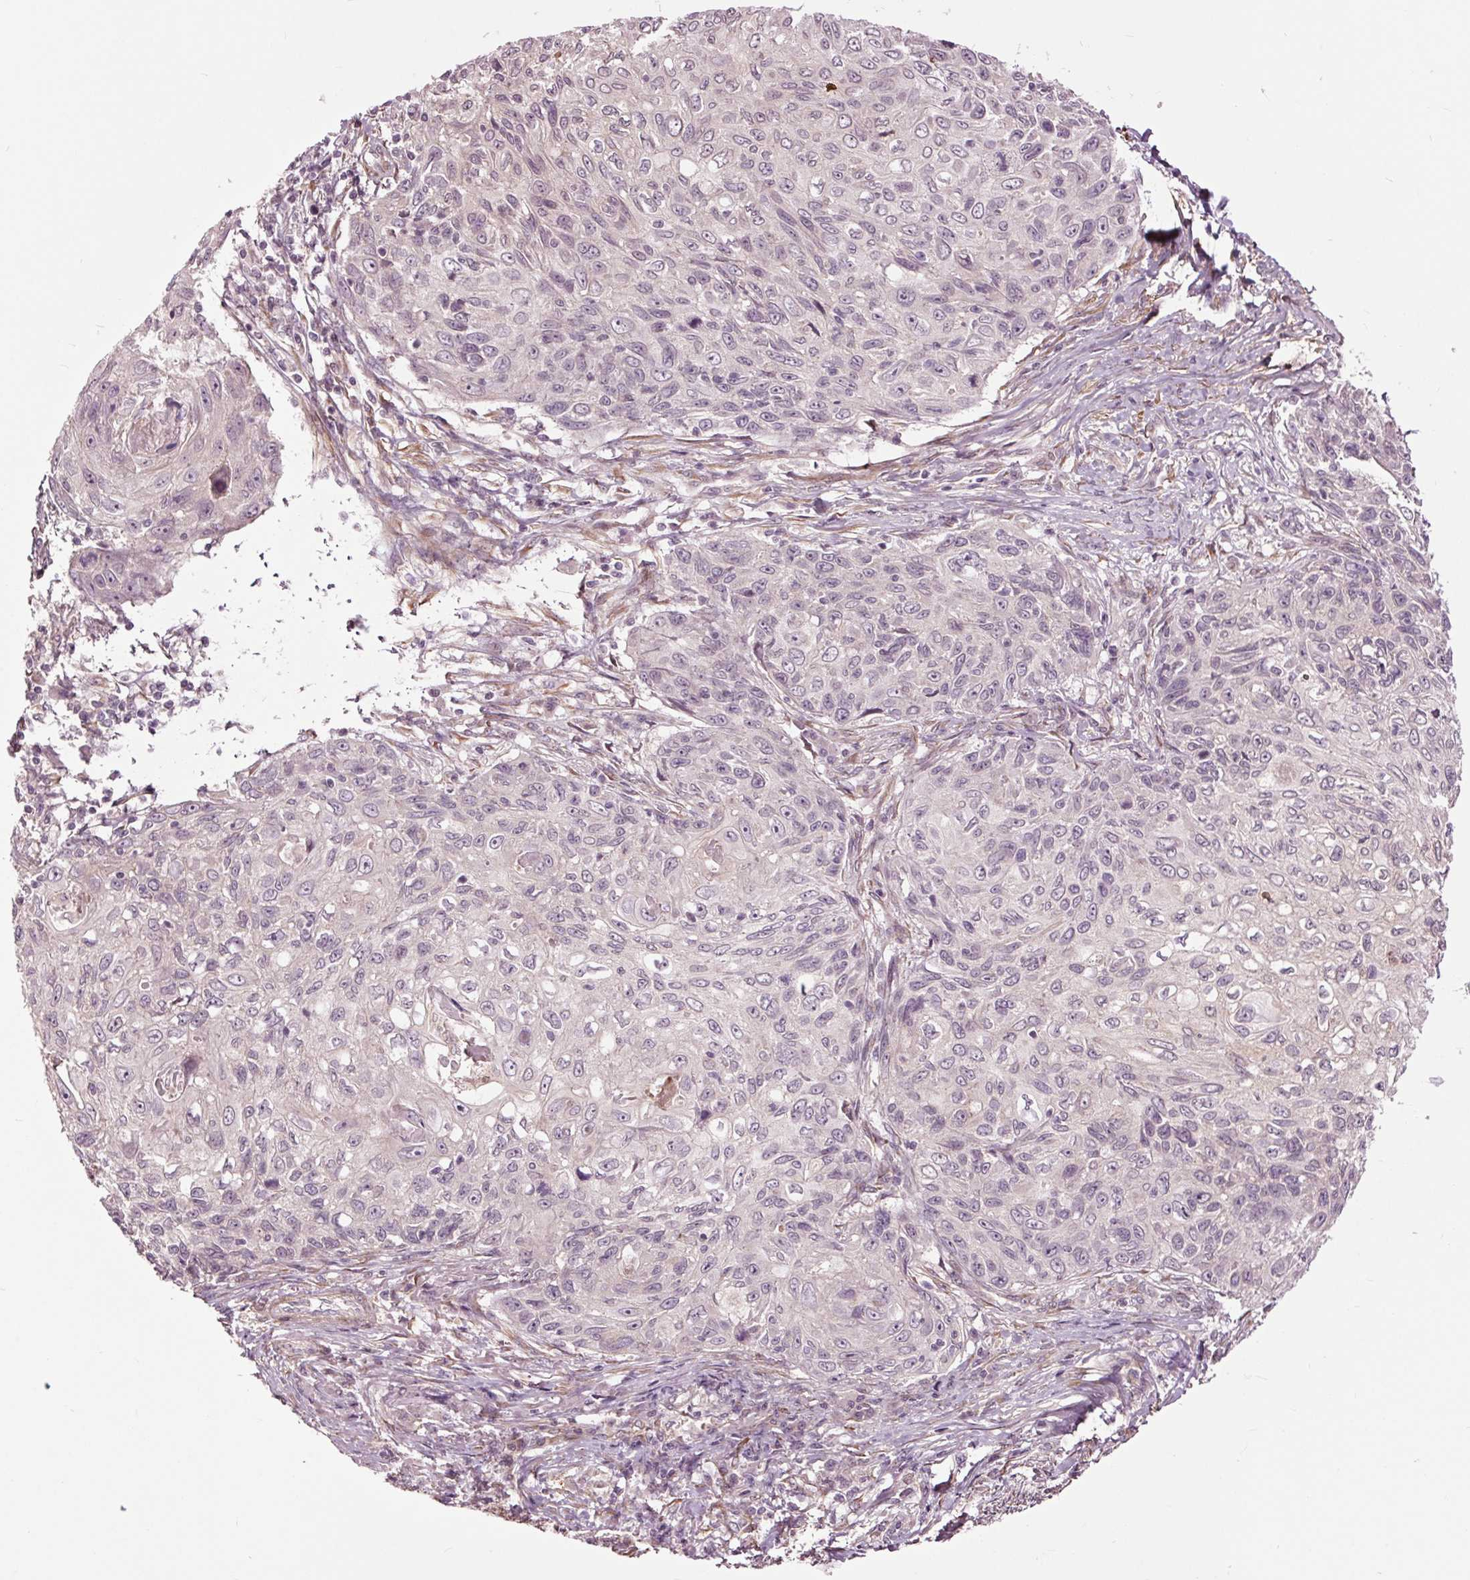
{"staining": {"intensity": "negative", "quantity": "none", "location": "none"}, "tissue": "skin cancer", "cell_type": "Tumor cells", "image_type": "cancer", "snomed": [{"axis": "morphology", "description": "Squamous cell carcinoma, NOS"}, {"axis": "topography", "description": "Skin"}], "caption": "A high-resolution photomicrograph shows immunohistochemistry staining of skin squamous cell carcinoma, which demonstrates no significant positivity in tumor cells.", "gene": "HAUS5", "patient": {"sex": "male", "age": 92}}